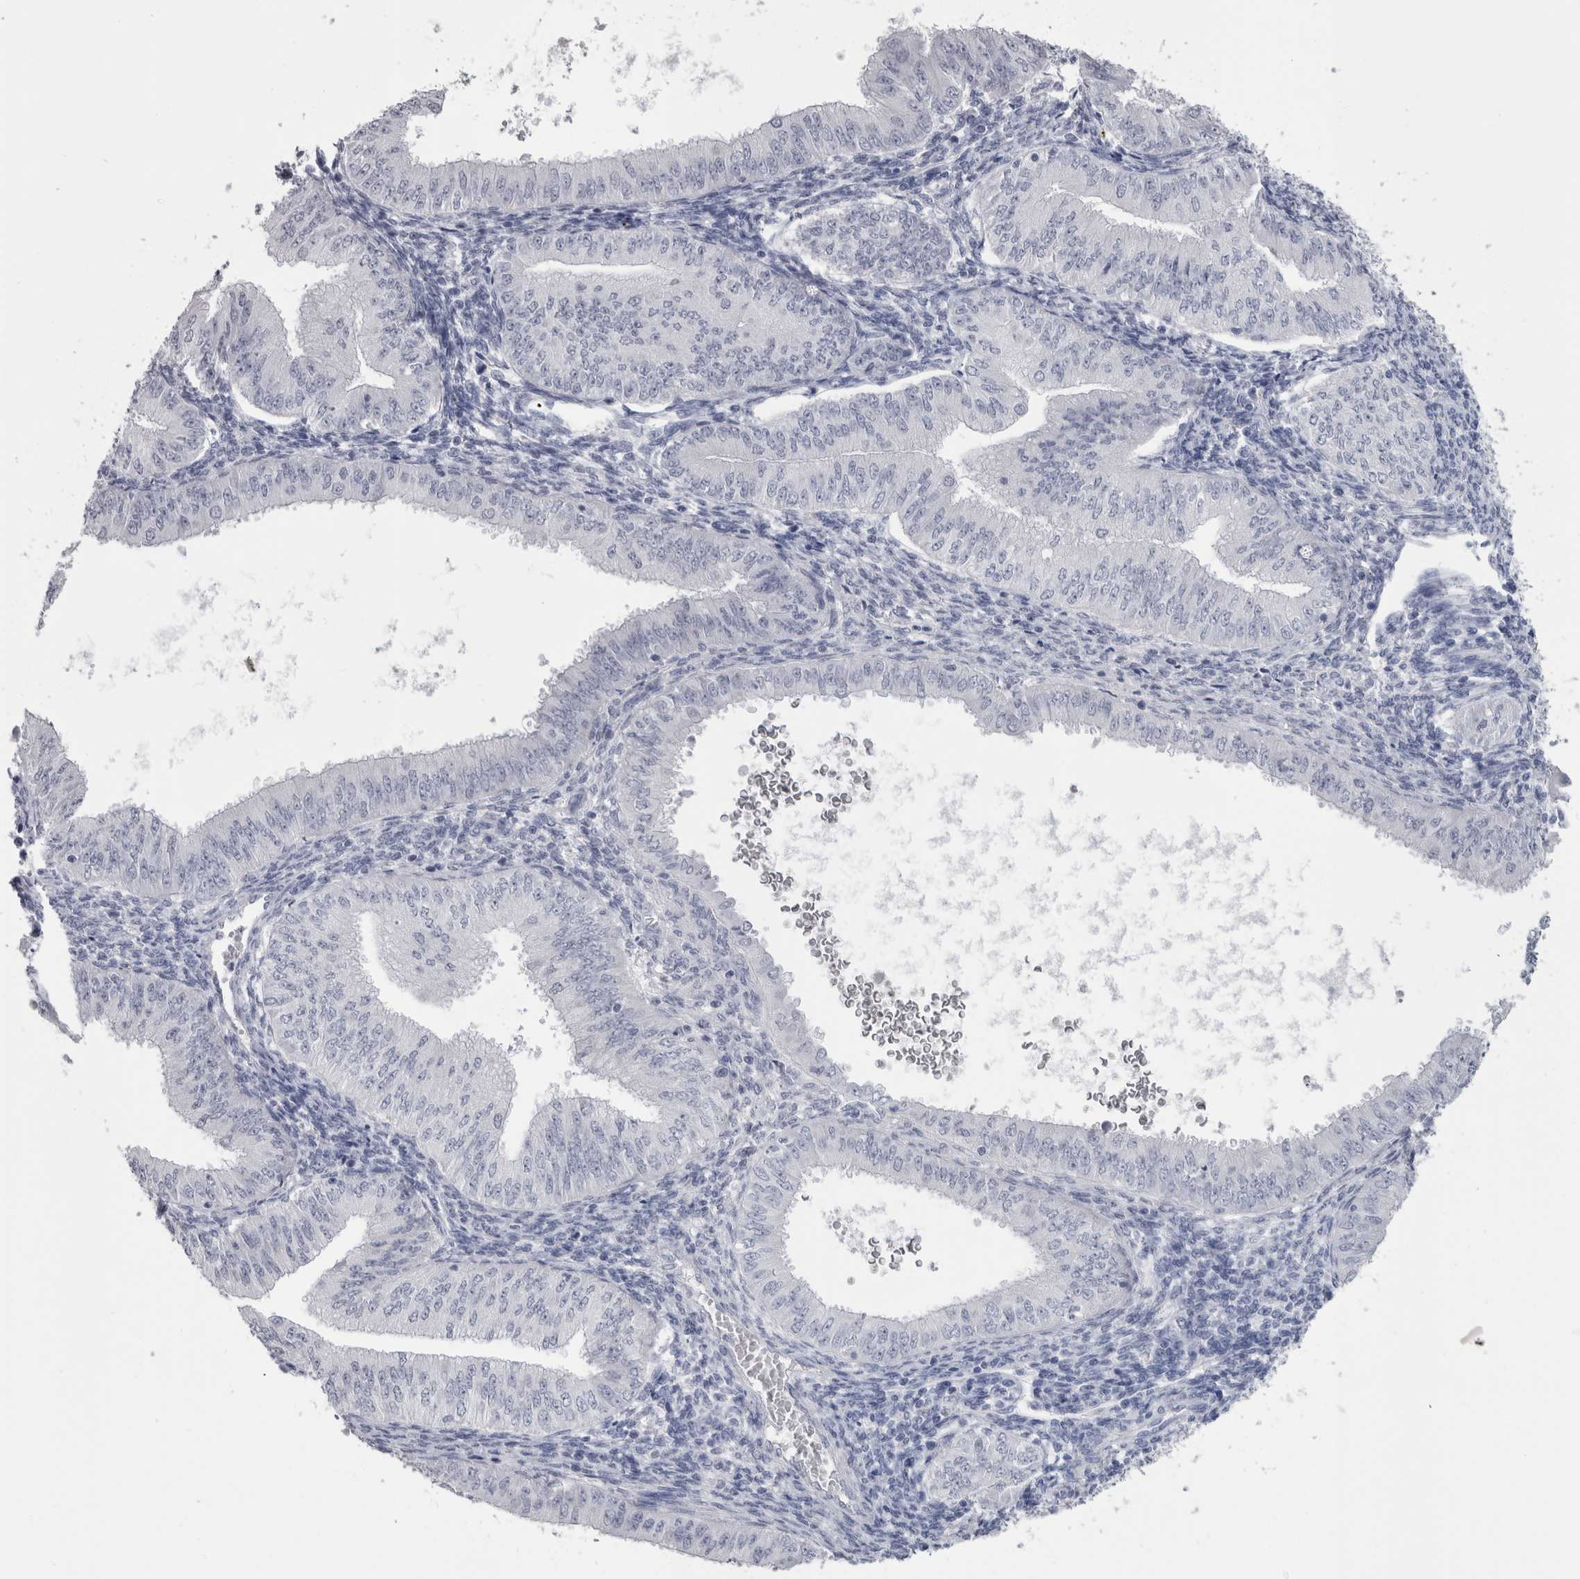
{"staining": {"intensity": "negative", "quantity": "none", "location": "none"}, "tissue": "endometrial cancer", "cell_type": "Tumor cells", "image_type": "cancer", "snomed": [{"axis": "morphology", "description": "Normal tissue, NOS"}, {"axis": "morphology", "description": "Adenocarcinoma, NOS"}, {"axis": "topography", "description": "Endometrium"}], "caption": "Adenocarcinoma (endometrial) stained for a protein using immunohistochemistry shows no staining tumor cells.", "gene": "PTH", "patient": {"sex": "female", "age": 53}}